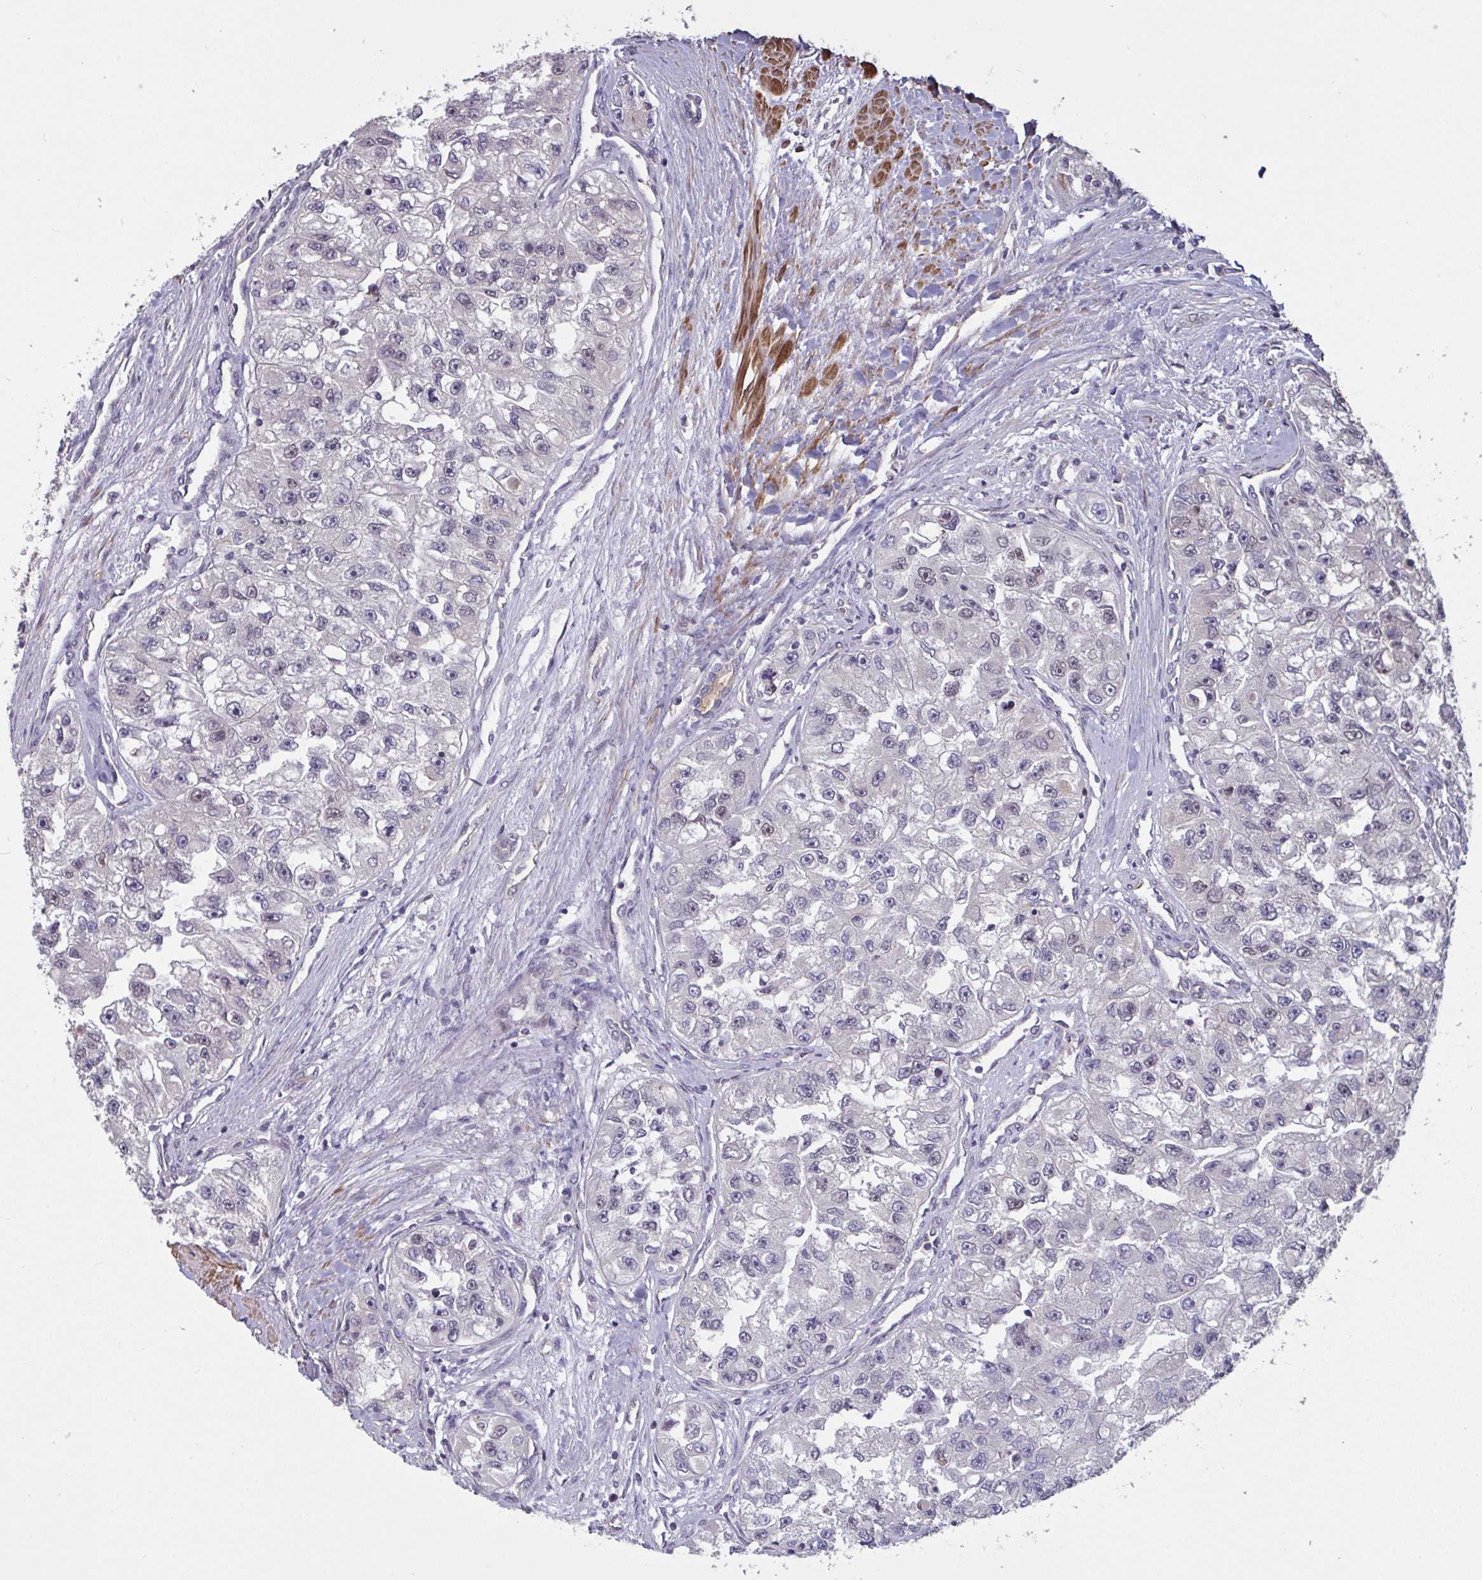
{"staining": {"intensity": "negative", "quantity": "none", "location": "none"}, "tissue": "renal cancer", "cell_type": "Tumor cells", "image_type": "cancer", "snomed": [{"axis": "morphology", "description": "Adenocarcinoma, NOS"}, {"axis": "topography", "description": "Kidney"}], "caption": "Renal adenocarcinoma stained for a protein using immunohistochemistry (IHC) shows no expression tumor cells.", "gene": "IPO5", "patient": {"sex": "male", "age": 63}}